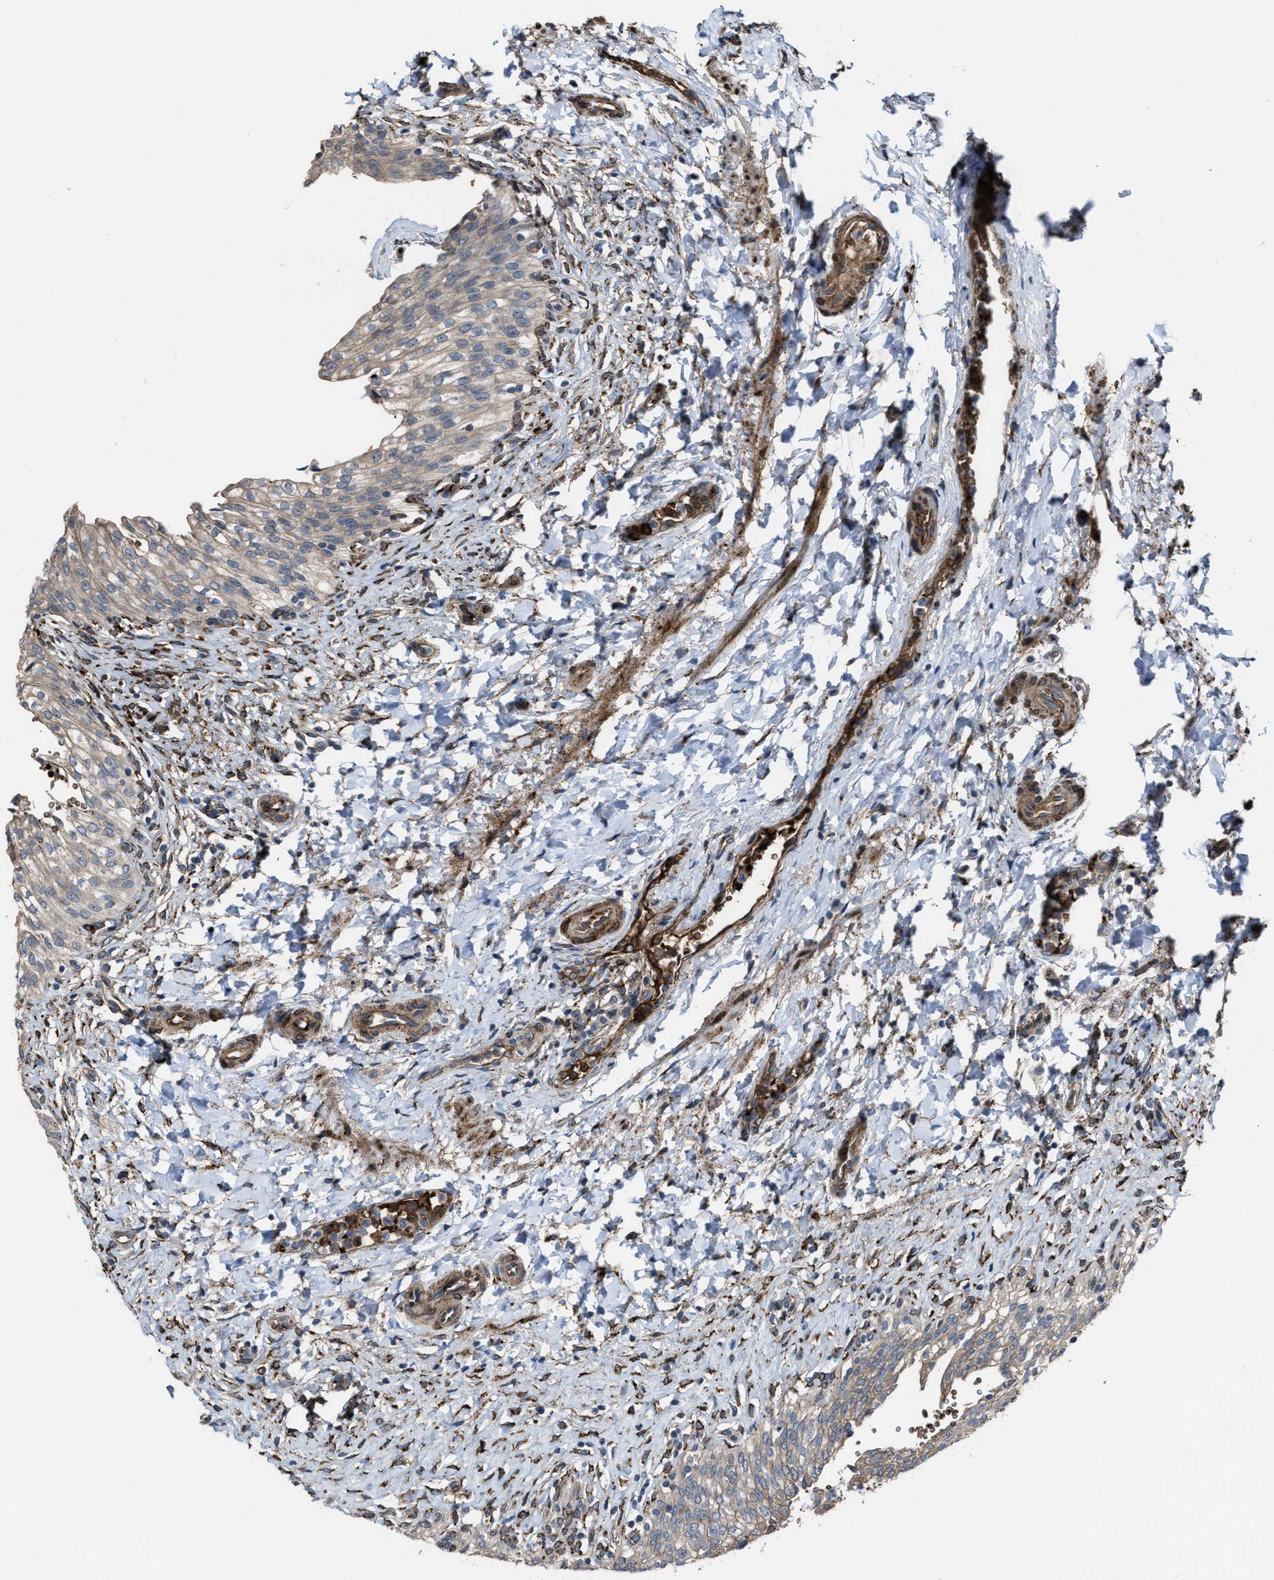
{"staining": {"intensity": "weak", "quantity": ">75%", "location": "cytoplasmic/membranous"}, "tissue": "urinary bladder", "cell_type": "Urothelial cells", "image_type": "normal", "snomed": [{"axis": "morphology", "description": "Urothelial carcinoma, High grade"}, {"axis": "topography", "description": "Urinary bladder"}], "caption": "Protein staining of unremarkable urinary bladder demonstrates weak cytoplasmic/membranous staining in about >75% of urothelial cells. Using DAB (3,3'-diaminobenzidine) (brown) and hematoxylin (blue) stains, captured at high magnification using brightfield microscopy.", "gene": "SELENOM", "patient": {"sex": "male", "age": 46}}